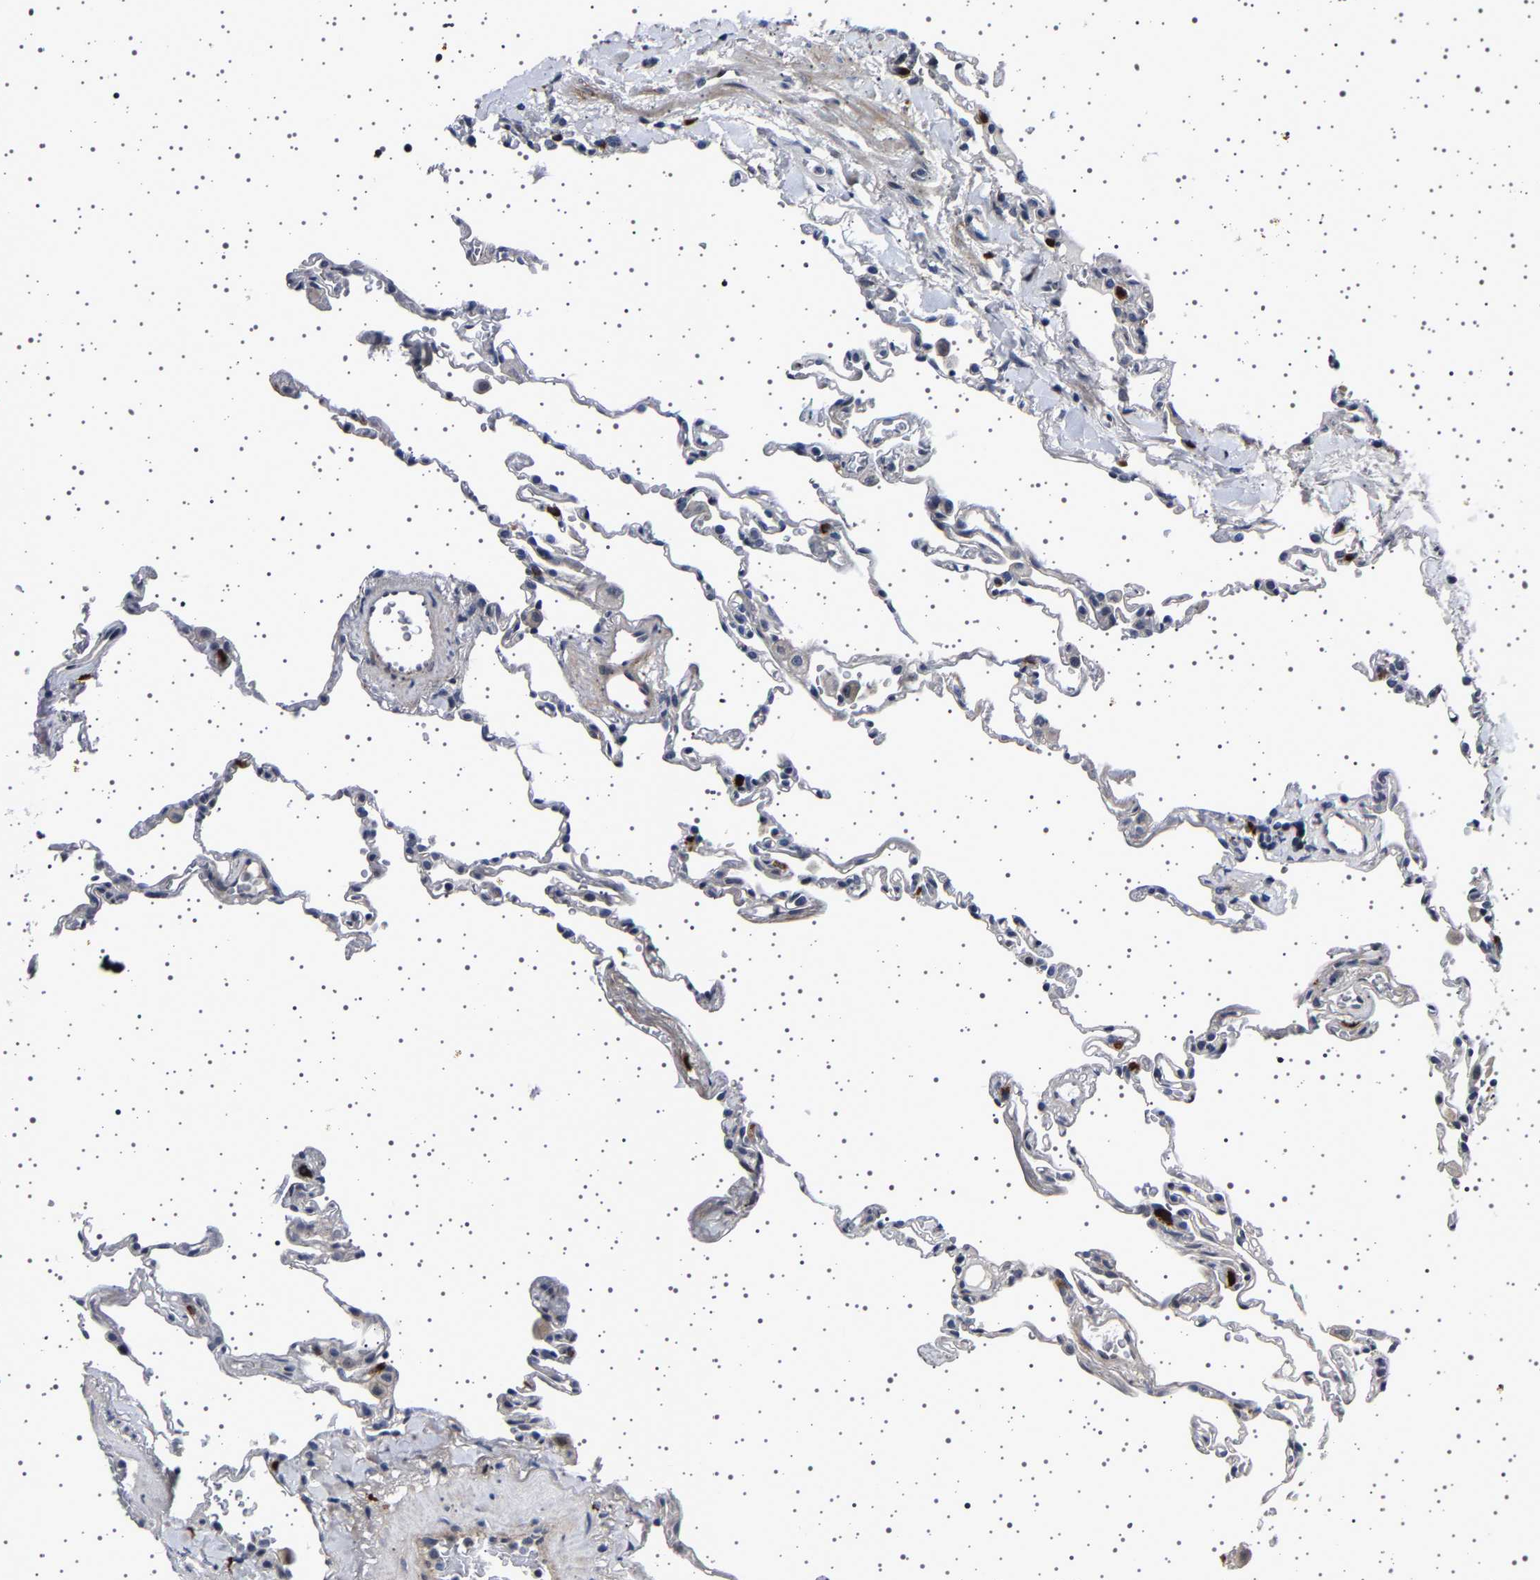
{"staining": {"intensity": "negative", "quantity": "none", "location": "none"}, "tissue": "lung", "cell_type": "Alveolar cells", "image_type": "normal", "snomed": [{"axis": "morphology", "description": "Normal tissue, NOS"}, {"axis": "topography", "description": "Lung"}], "caption": "Normal lung was stained to show a protein in brown. There is no significant positivity in alveolar cells. The staining was performed using DAB (3,3'-diaminobenzidine) to visualize the protein expression in brown, while the nuclei were stained in blue with hematoxylin (Magnification: 20x).", "gene": "PAK5", "patient": {"sex": "male", "age": 59}}